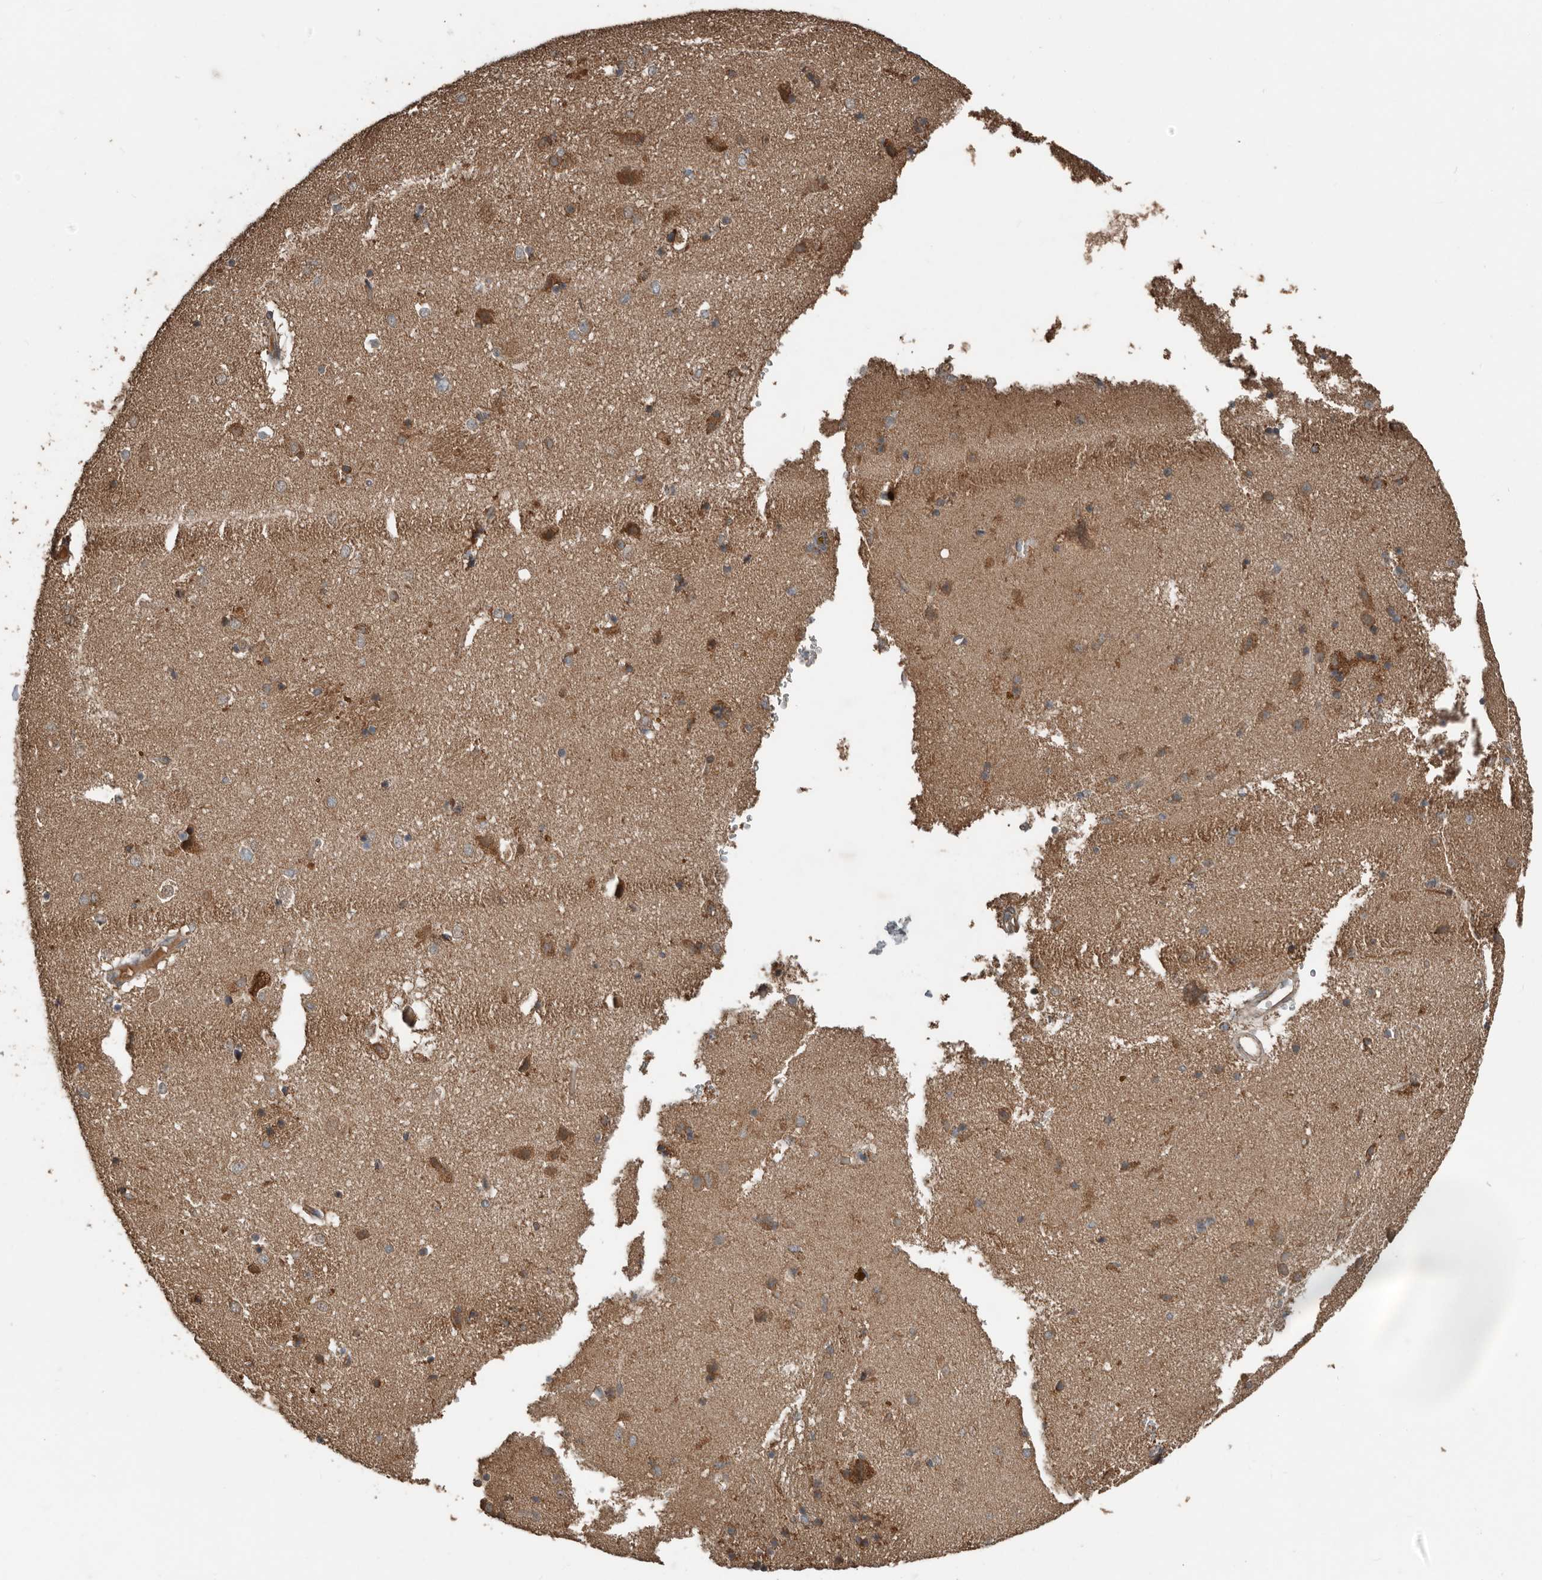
{"staining": {"intensity": "moderate", "quantity": "25%-75%", "location": "cytoplasmic/membranous"}, "tissue": "caudate", "cell_type": "Glial cells", "image_type": "normal", "snomed": [{"axis": "morphology", "description": "Normal tissue, NOS"}, {"axis": "topography", "description": "Lateral ventricle wall"}], "caption": "Glial cells show medium levels of moderate cytoplasmic/membranous staining in about 25%-75% of cells in normal human caudate. (Stains: DAB in brown, nuclei in blue, Microscopy: brightfield microscopy at high magnification).", "gene": "RNF207", "patient": {"sex": "male", "age": 70}}